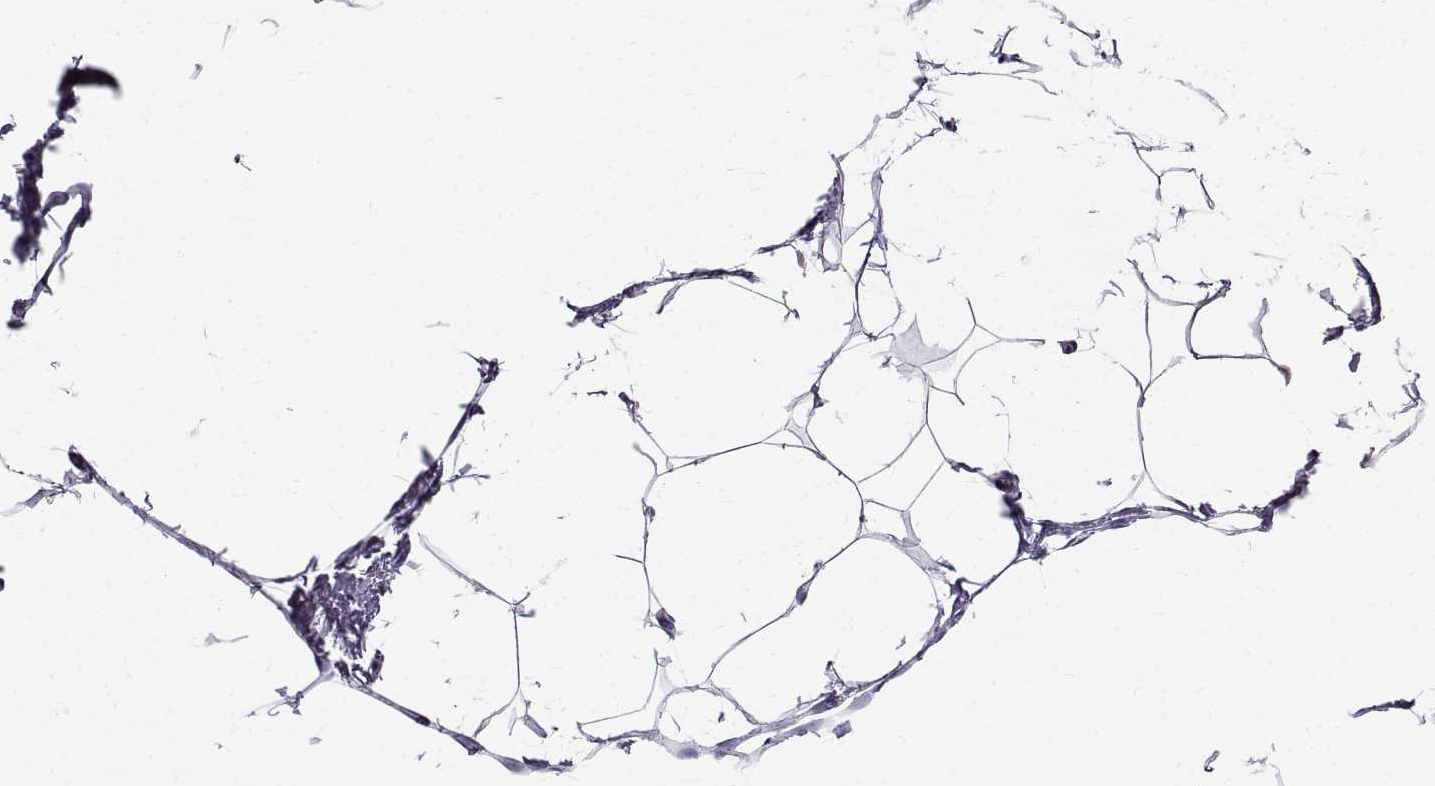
{"staining": {"intensity": "negative", "quantity": "none", "location": "none"}, "tissue": "adipose tissue", "cell_type": "Adipocytes", "image_type": "normal", "snomed": [{"axis": "morphology", "description": "Normal tissue, NOS"}, {"axis": "topography", "description": "Adipose tissue"}], "caption": "Histopathology image shows no protein positivity in adipocytes of normal adipose tissue.", "gene": "GNG12", "patient": {"sex": "male", "age": 57}}